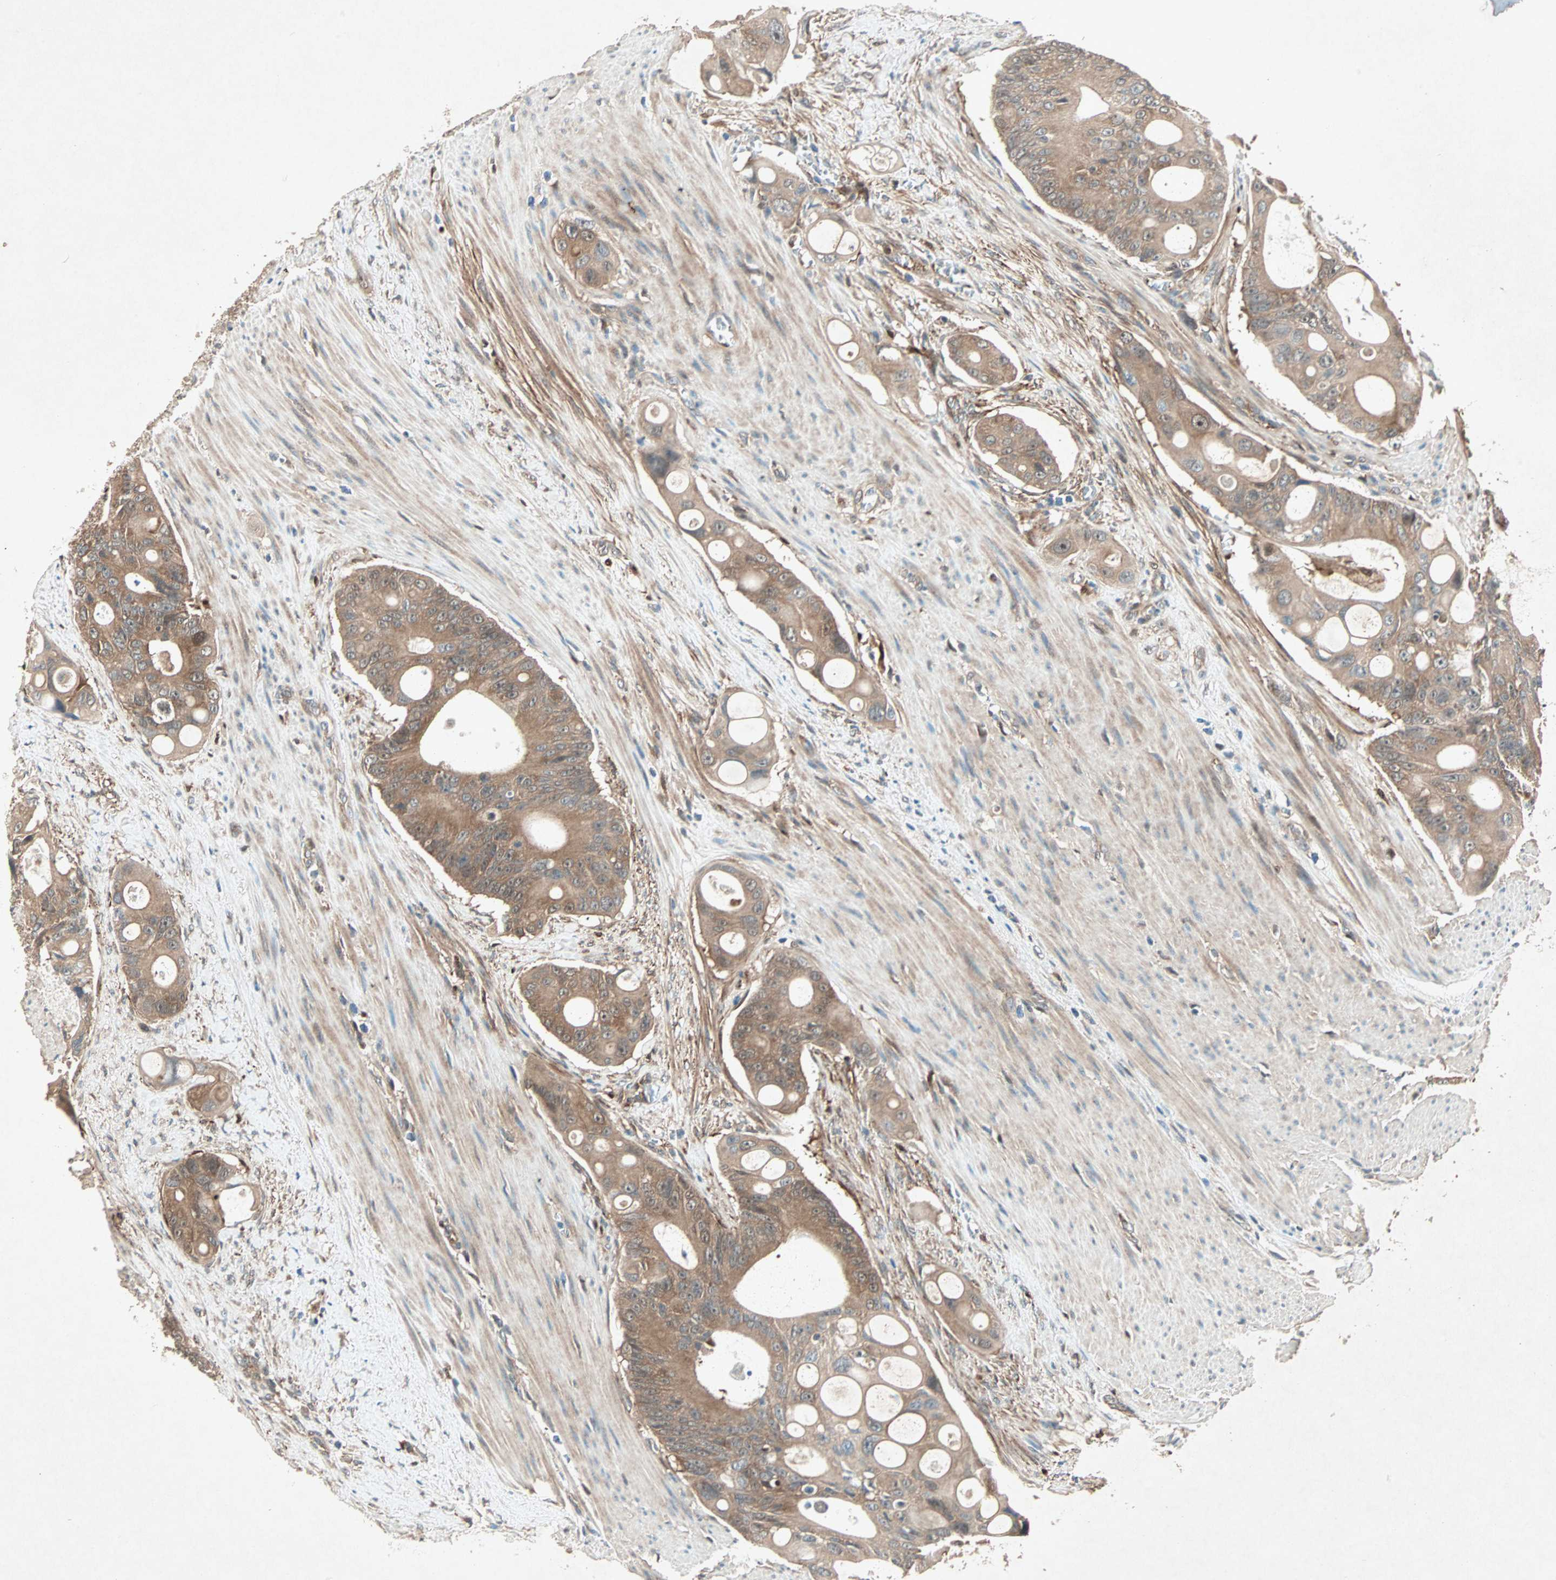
{"staining": {"intensity": "moderate", "quantity": ">75%", "location": "cytoplasmic/membranous"}, "tissue": "colorectal cancer", "cell_type": "Tumor cells", "image_type": "cancer", "snomed": [{"axis": "morphology", "description": "Adenocarcinoma, NOS"}, {"axis": "topography", "description": "Colon"}], "caption": "Immunohistochemical staining of colorectal cancer exhibits medium levels of moderate cytoplasmic/membranous protein positivity in about >75% of tumor cells. The protein is shown in brown color, while the nuclei are stained blue.", "gene": "SDSL", "patient": {"sex": "female", "age": 57}}